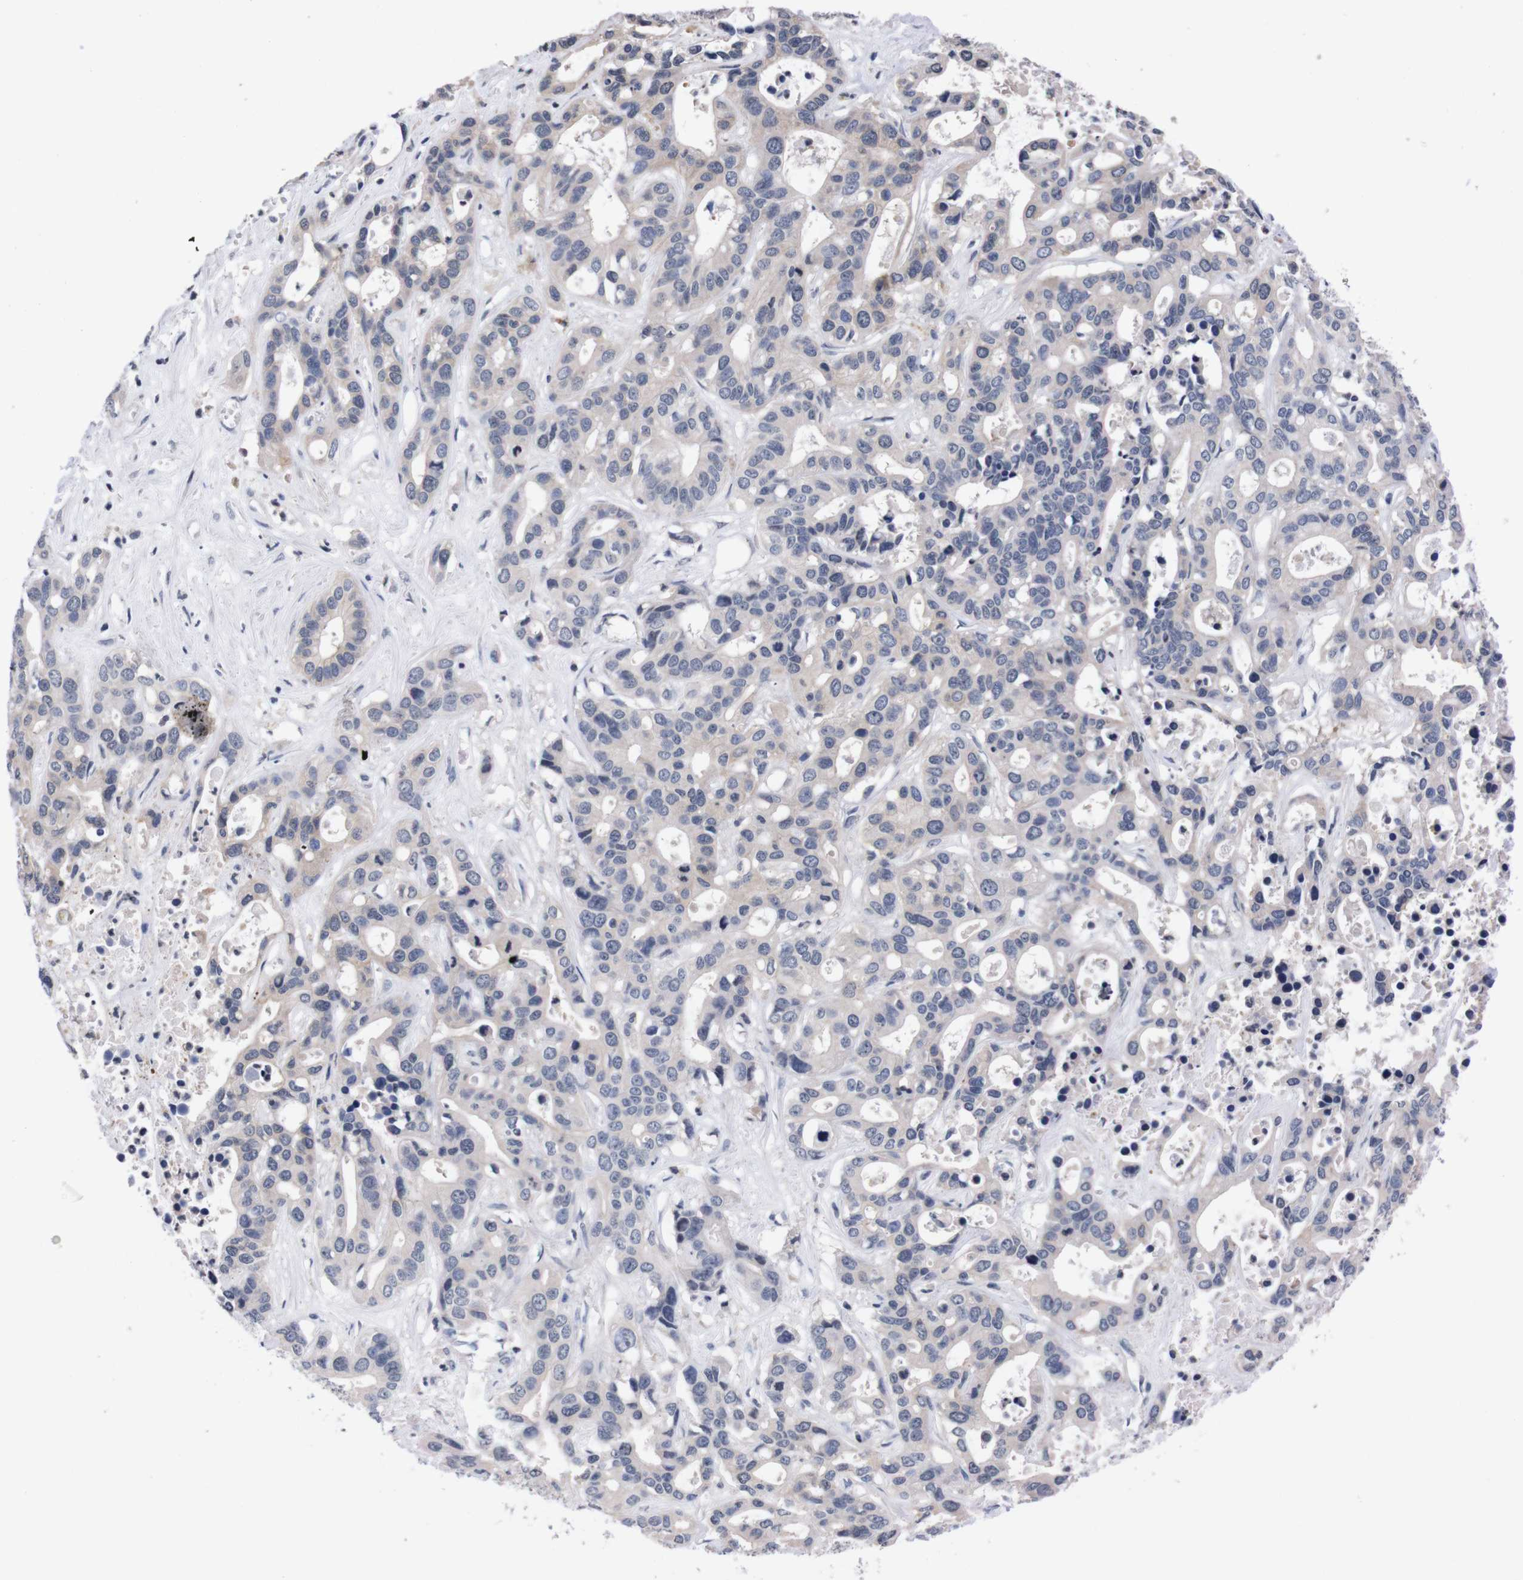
{"staining": {"intensity": "negative", "quantity": "none", "location": "none"}, "tissue": "liver cancer", "cell_type": "Tumor cells", "image_type": "cancer", "snomed": [{"axis": "morphology", "description": "Cholangiocarcinoma"}, {"axis": "topography", "description": "Liver"}], "caption": "Protein analysis of cholangiocarcinoma (liver) demonstrates no significant expression in tumor cells.", "gene": "TNFRSF21", "patient": {"sex": "female", "age": 65}}